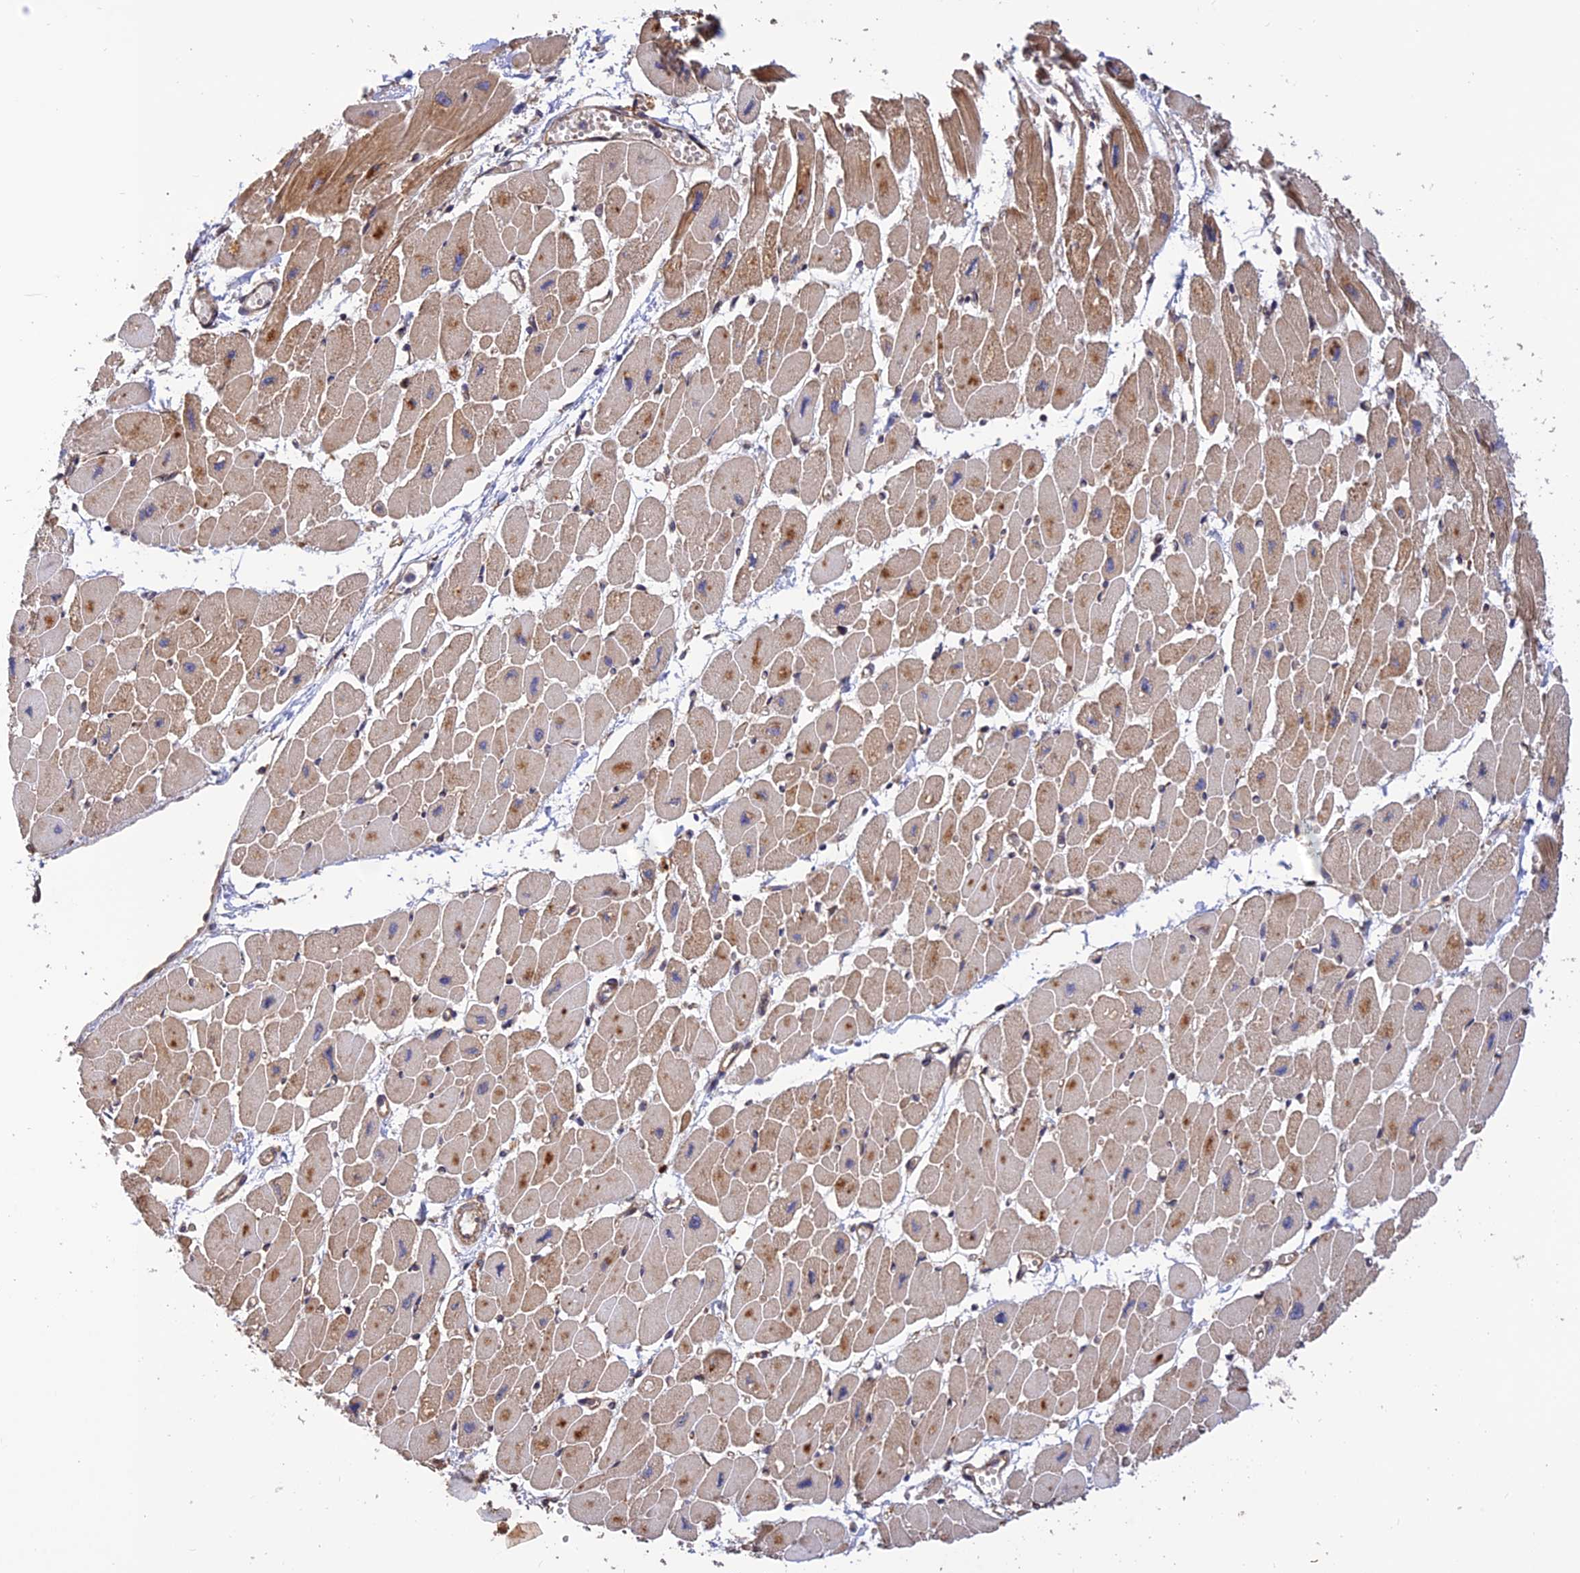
{"staining": {"intensity": "moderate", "quantity": ">75%", "location": "cytoplasmic/membranous"}, "tissue": "heart muscle", "cell_type": "Cardiomyocytes", "image_type": "normal", "snomed": [{"axis": "morphology", "description": "Normal tissue, NOS"}, {"axis": "topography", "description": "Heart"}], "caption": "About >75% of cardiomyocytes in normal human heart muscle show moderate cytoplasmic/membranous protein positivity as visualized by brown immunohistochemical staining.", "gene": "CREBL2", "patient": {"sex": "female", "age": 54}}